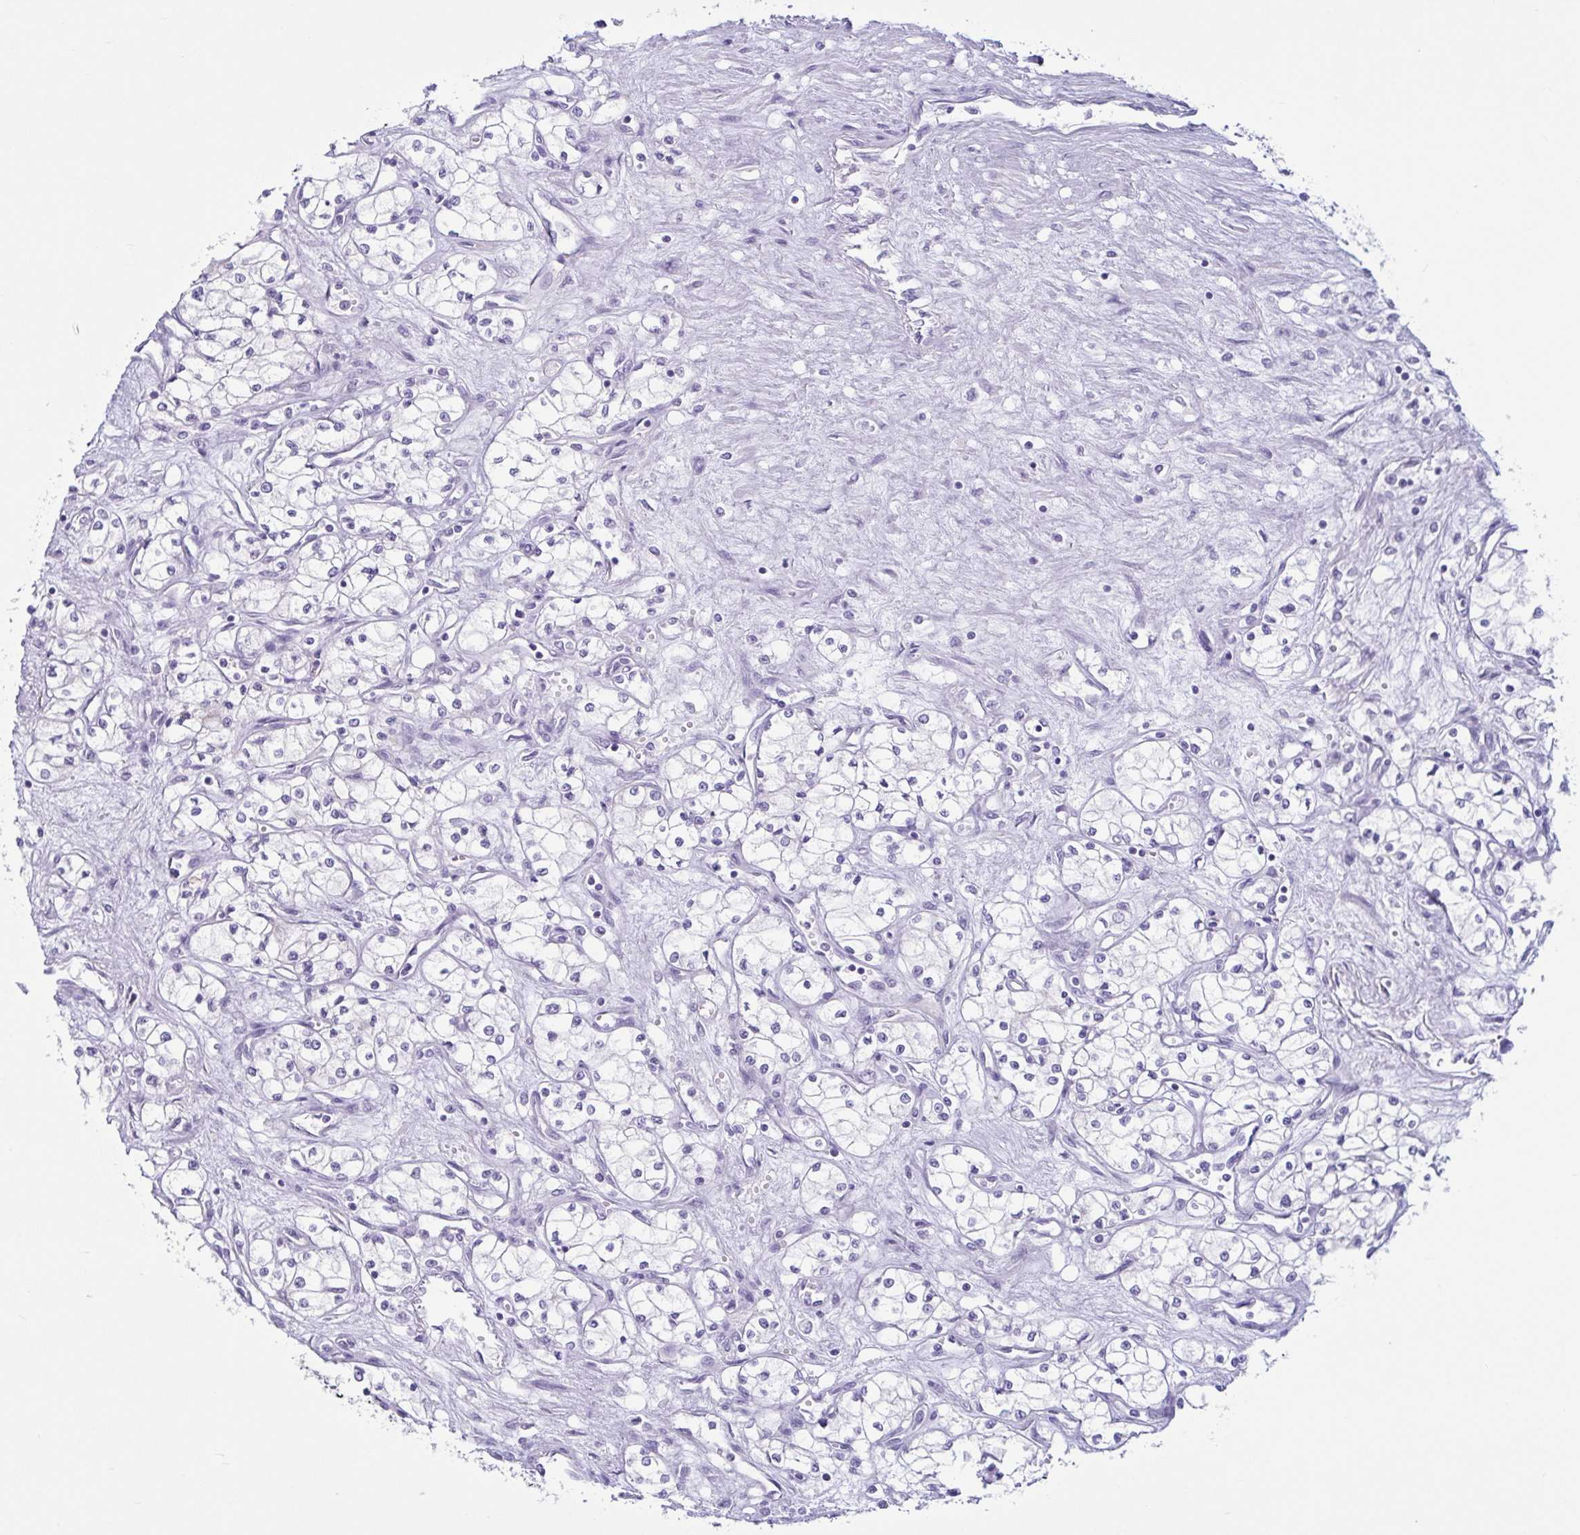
{"staining": {"intensity": "negative", "quantity": "none", "location": "none"}, "tissue": "renal cancer", "cell_type": "Tumor cells", "image_type": "cancer", "snomed": [{"axis": "morphology", "description": "Normal tissue, NOS"}, {"axis": "morphology", "description": "Adenocarcinoma, NOS"}, {"axis": "topography", "description": "Kidney"}], "caption": "Immunohistochemical staining of renal adenocarcinoma demonstrates no significant expression in tumor cells. Brightfield microscopy of immunohistochemistry stained with DAB (brown) and hematoxylin (blue), captured at high magnification.", "gene": "TNNI2", "patient": {"sex": "male", "age": 59}}